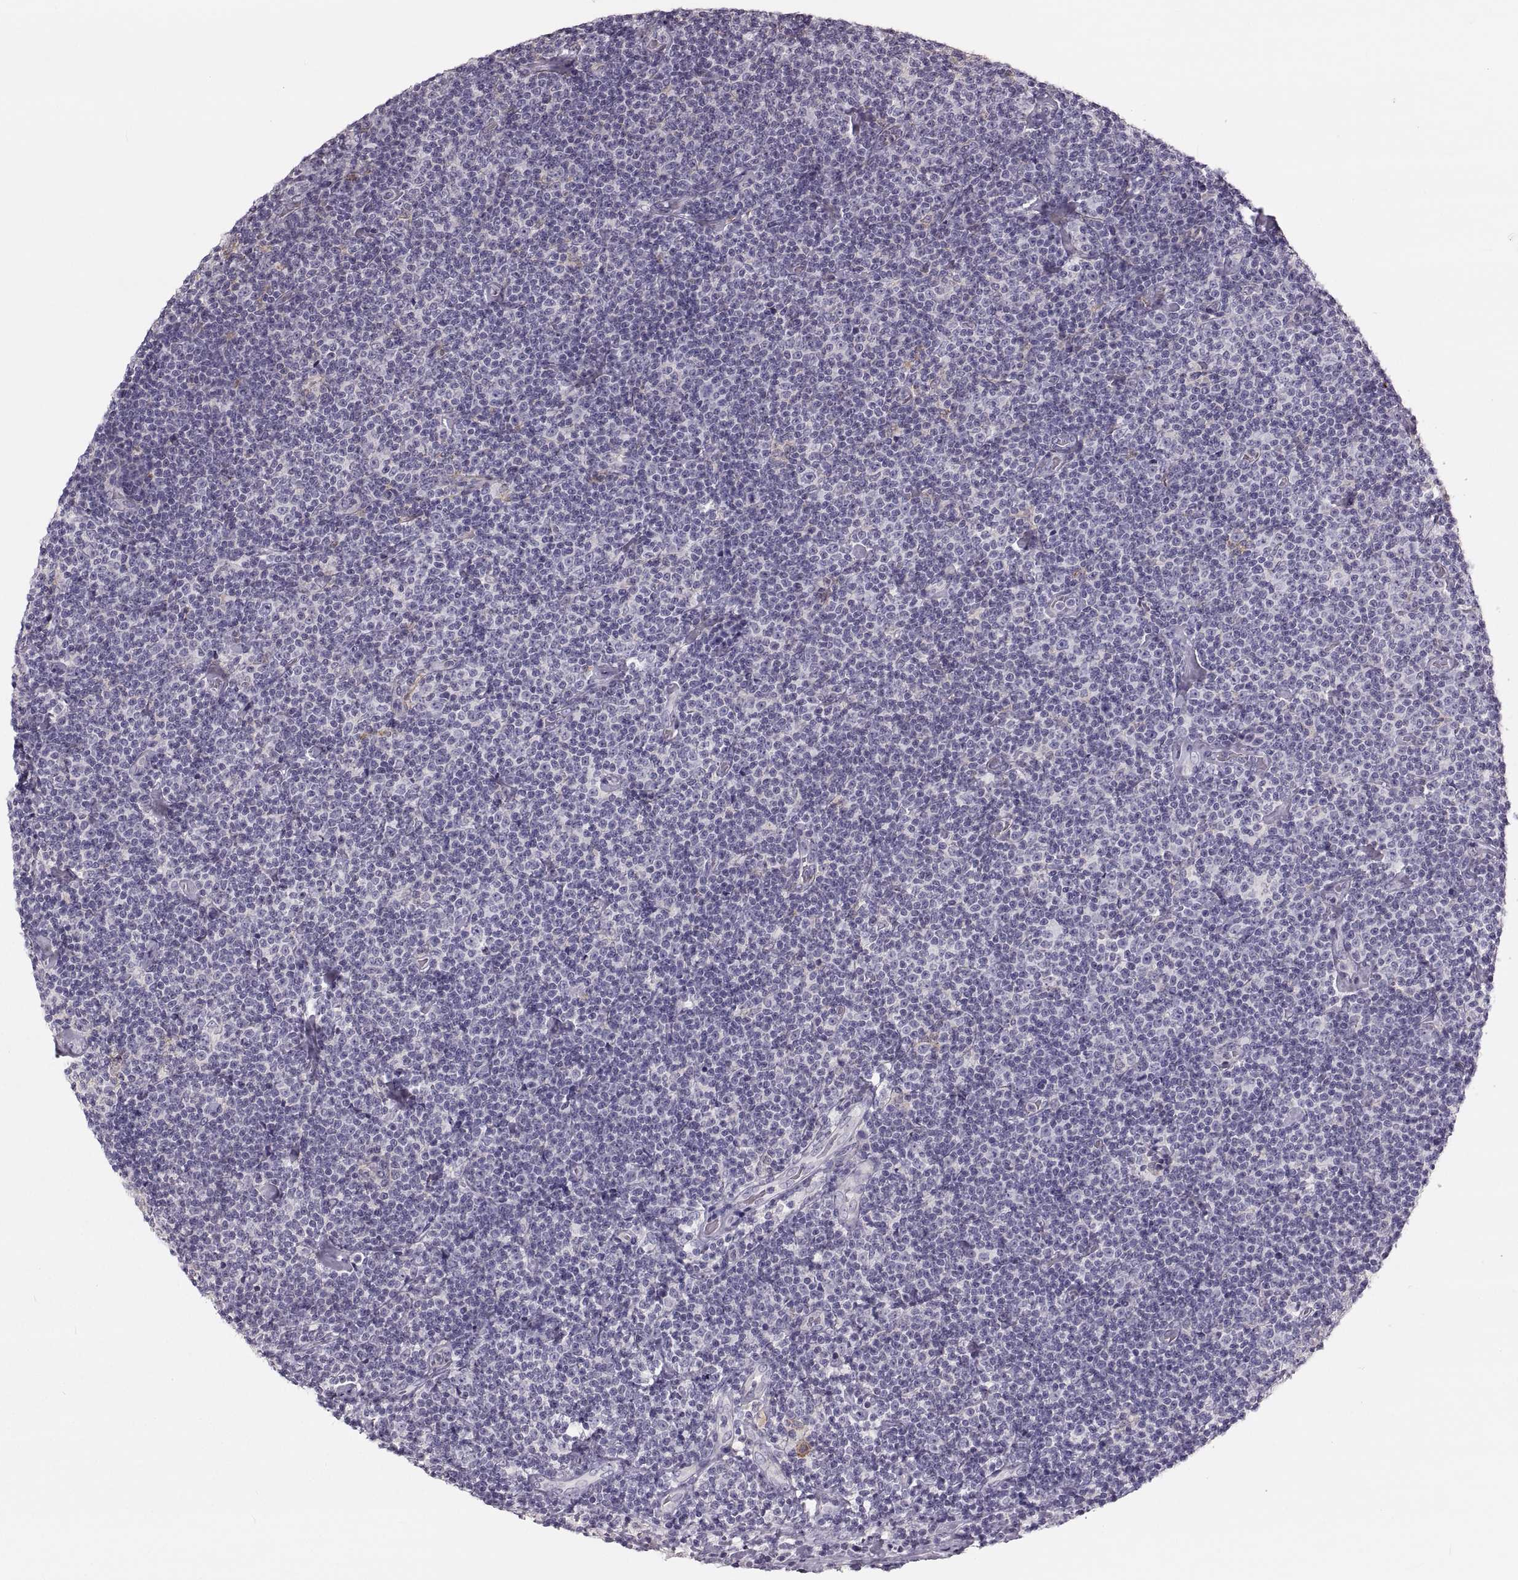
{"staining": {"intensity": "negative", "quantity": "none", "location": "none"}, "tissue": "lymphoma", "cell_type": "Tumor cells", "image_type": "cancer", "snomed": [{"axis": "morphology", "description": "Malignant lymphoma, non-Hodgkin's type, Low grade"}, {"axis": "topography", "description": "Lymph node"}], "caption": "An image of low-grade malignant lymphoma, non-Hodgkin's type stained for a protein demonstrates no brown staining in tumor cells.", "gene": "RUNDC3A", "patient": {"sex": "male", "age": 81}}